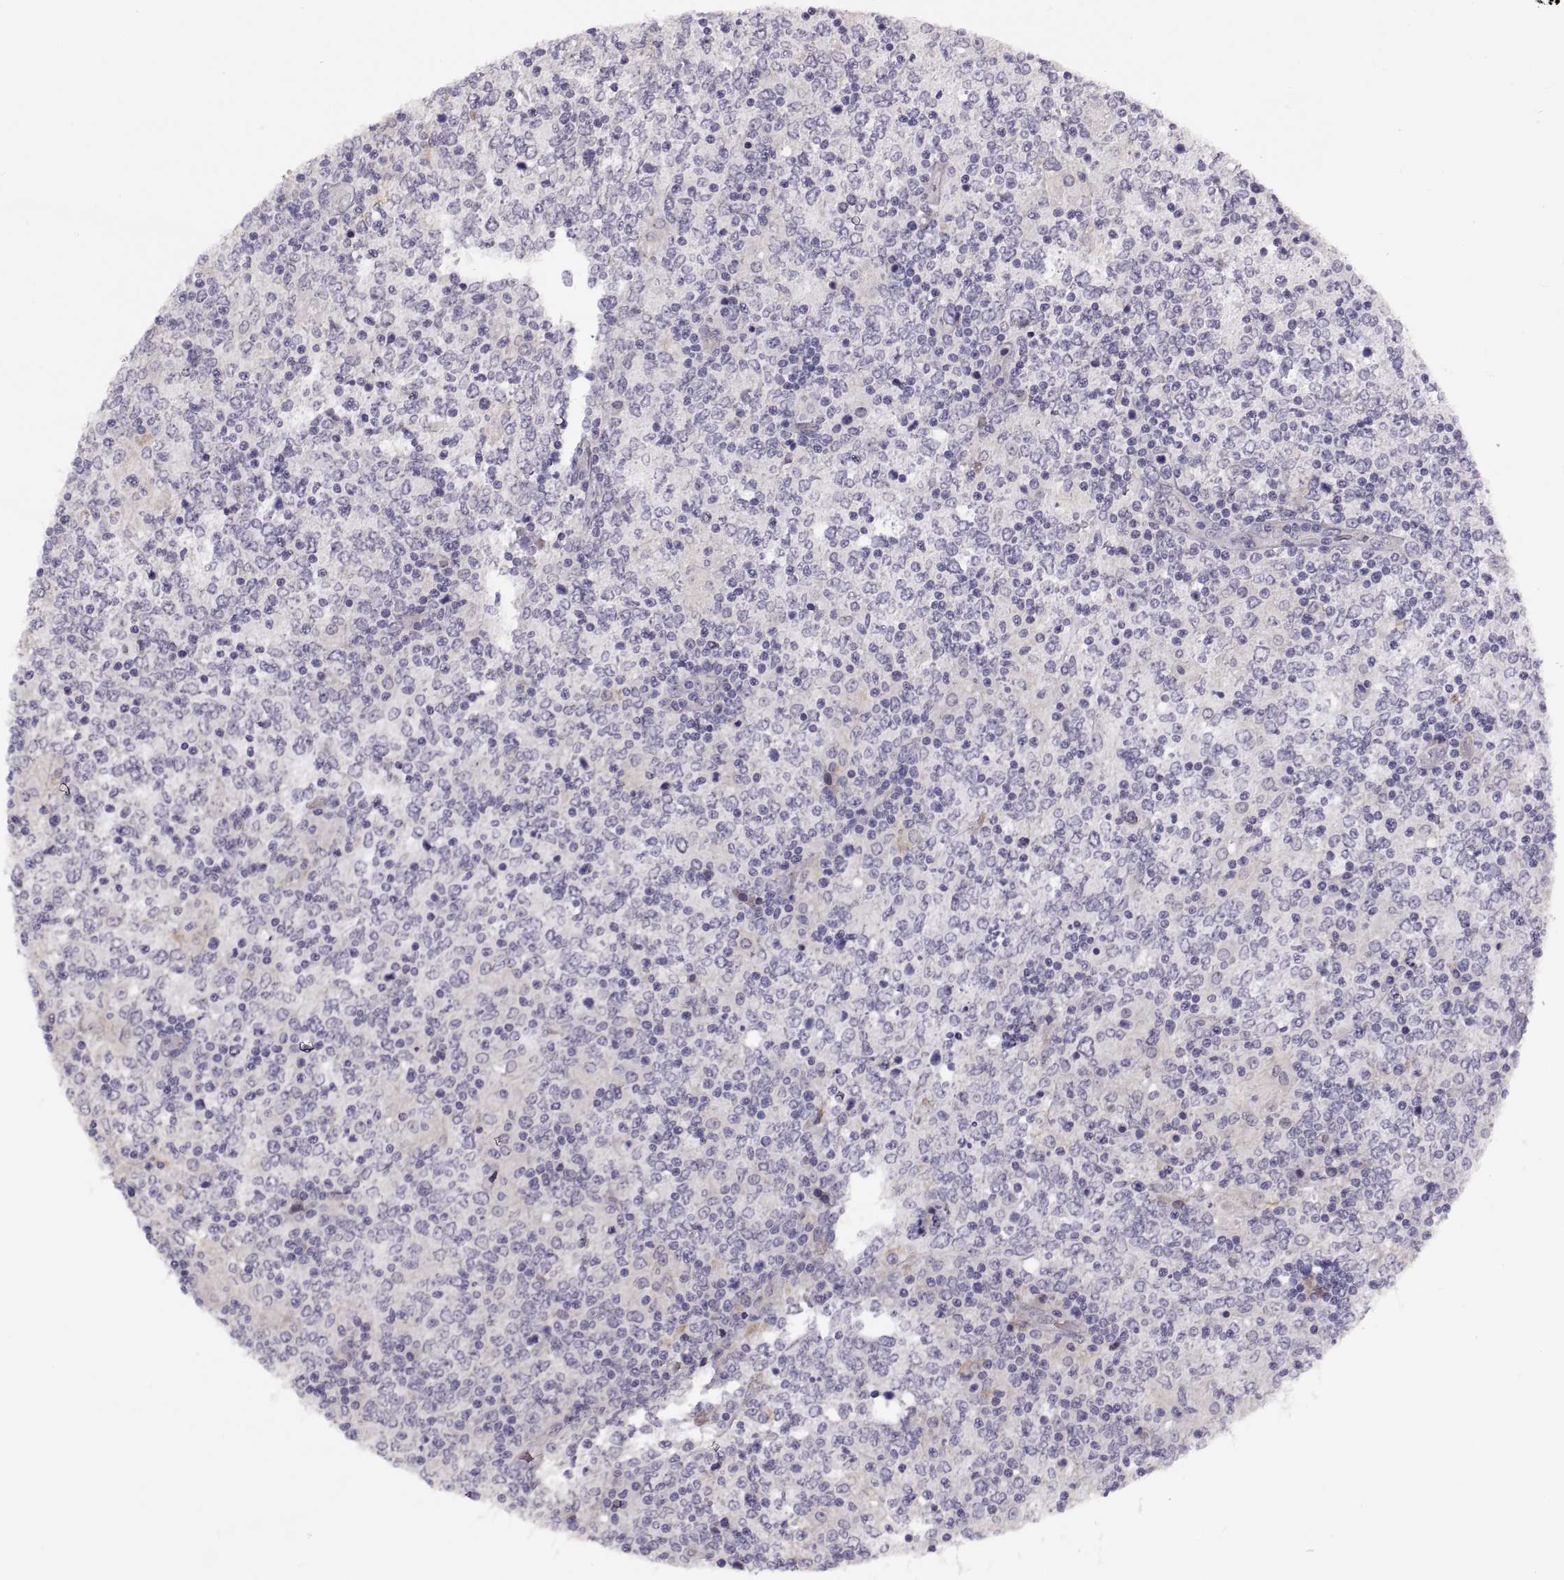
{"staining": {"intensity": "negative", "quantity": "none", "location": "none"}, "tissue": "lymphoma", "cell_type": "Tumor cells", "image_type": "cancer", "snomed": [{"axis": "morphology", "description": "Malignant lymphoma, non-Hodgkin's type, High grade"}, {"axis": "topography", "description": "Lymph node"}], "caption": "Immunohistochemistry (IHC) of human lymphoma displays no staining in tumor cells.", "gene": "MEIOC", "patient": {"sex": "female", "age": 84}}